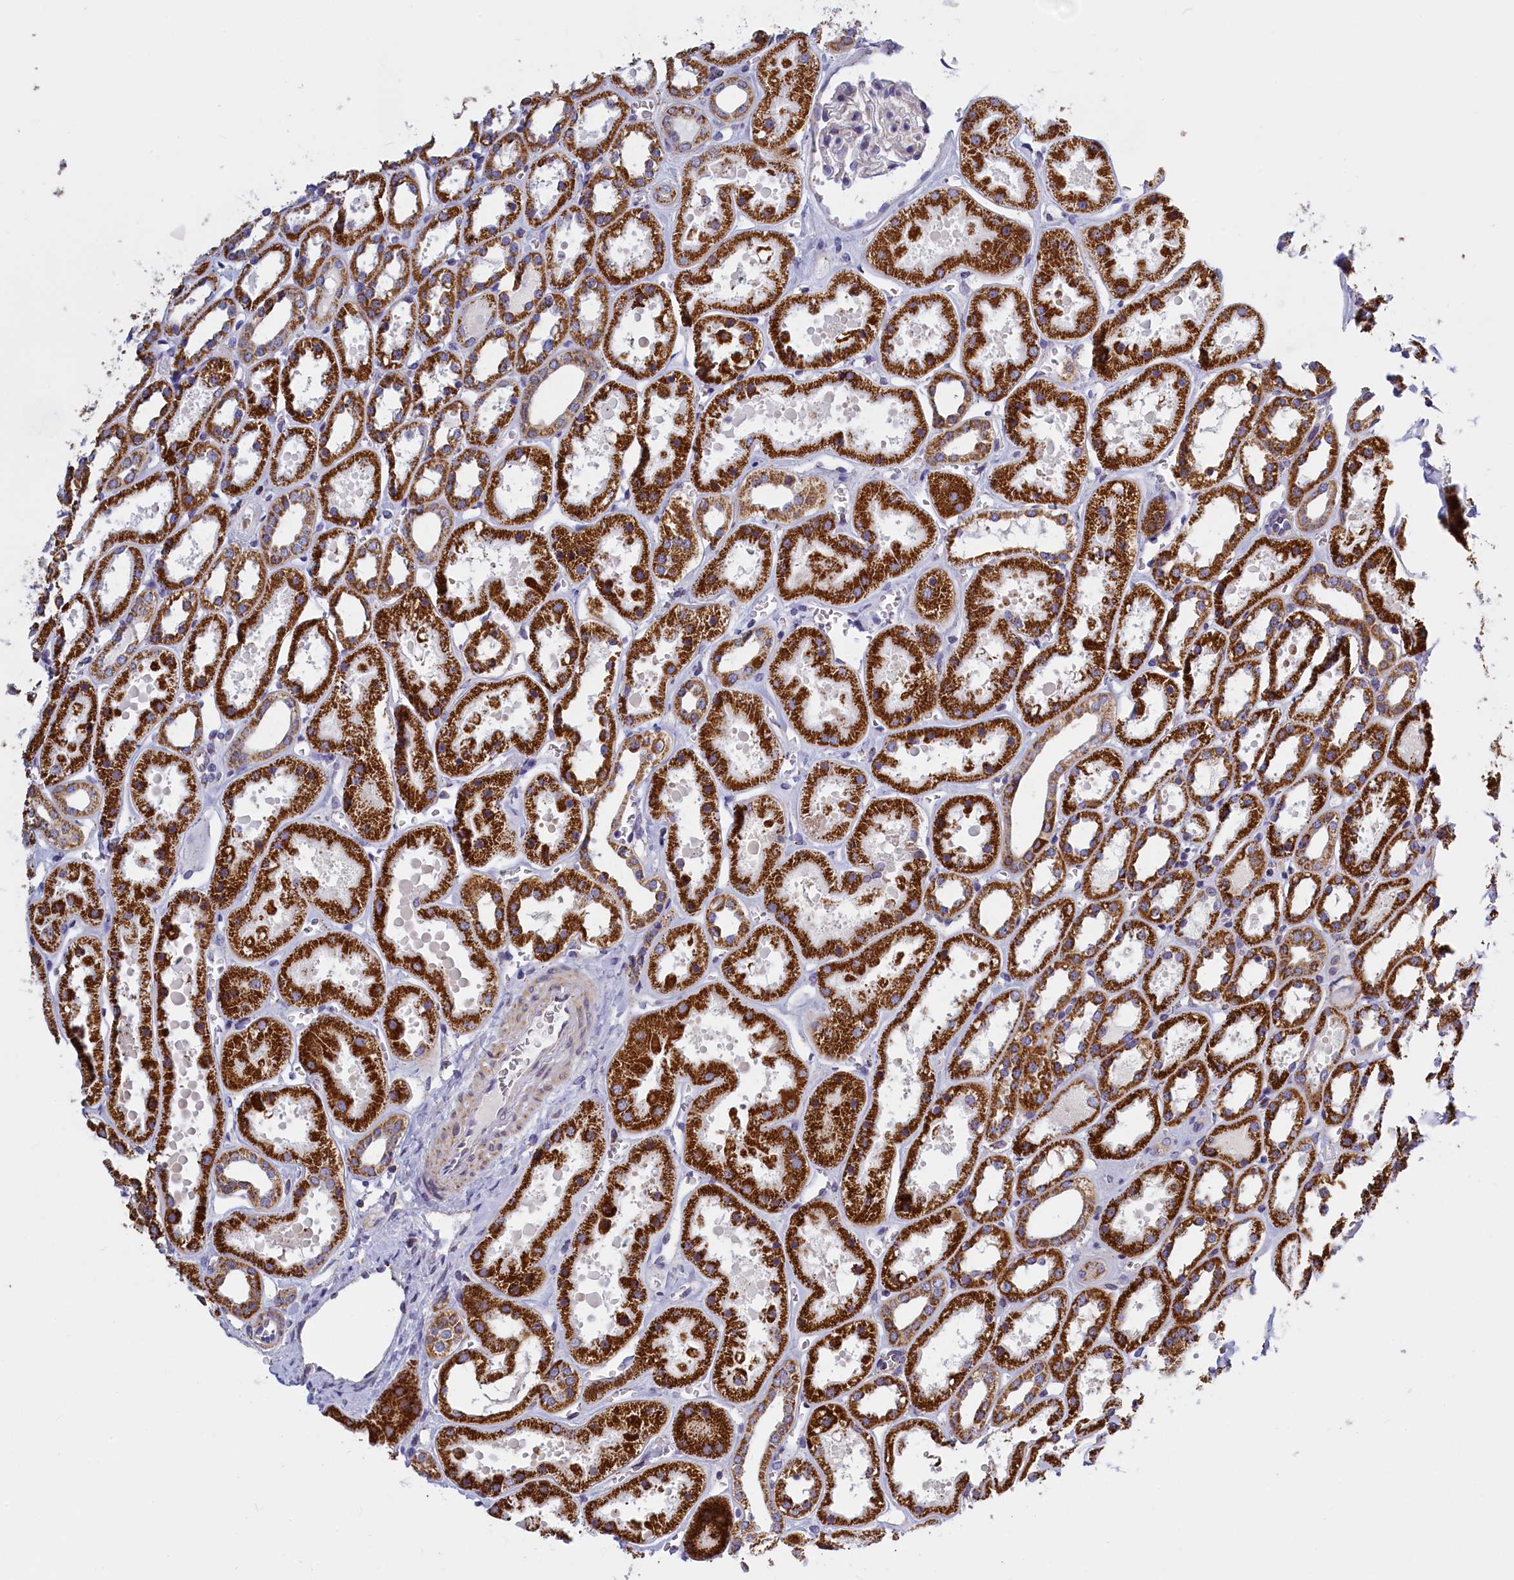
{"staining": {"intensity": "negative", "quantity": "none", "location": "none"}, "tissue": "kidney", "cell_type": "Cells in glomeruli", "image_type": "normal", "snomed": [{"axis": "morphology", "description": "Normal tissue, NOS"}, {"axis": "topography", "description": "Kidney"}], "caption": "This micrograph is of benign kidney stained with immunohistochemistry to label a protein in brown with the nuclei are counter-stained blue. There is no expression in cells in glomeruli. Brightfield microscopy of IHC stained with DAB (3,3'-diaminobenzidine) (brown) and hematoxylin (blue), captured at high magnification.", "gene": "IFT122", "patient": {"sex": "female", "age": 41}}